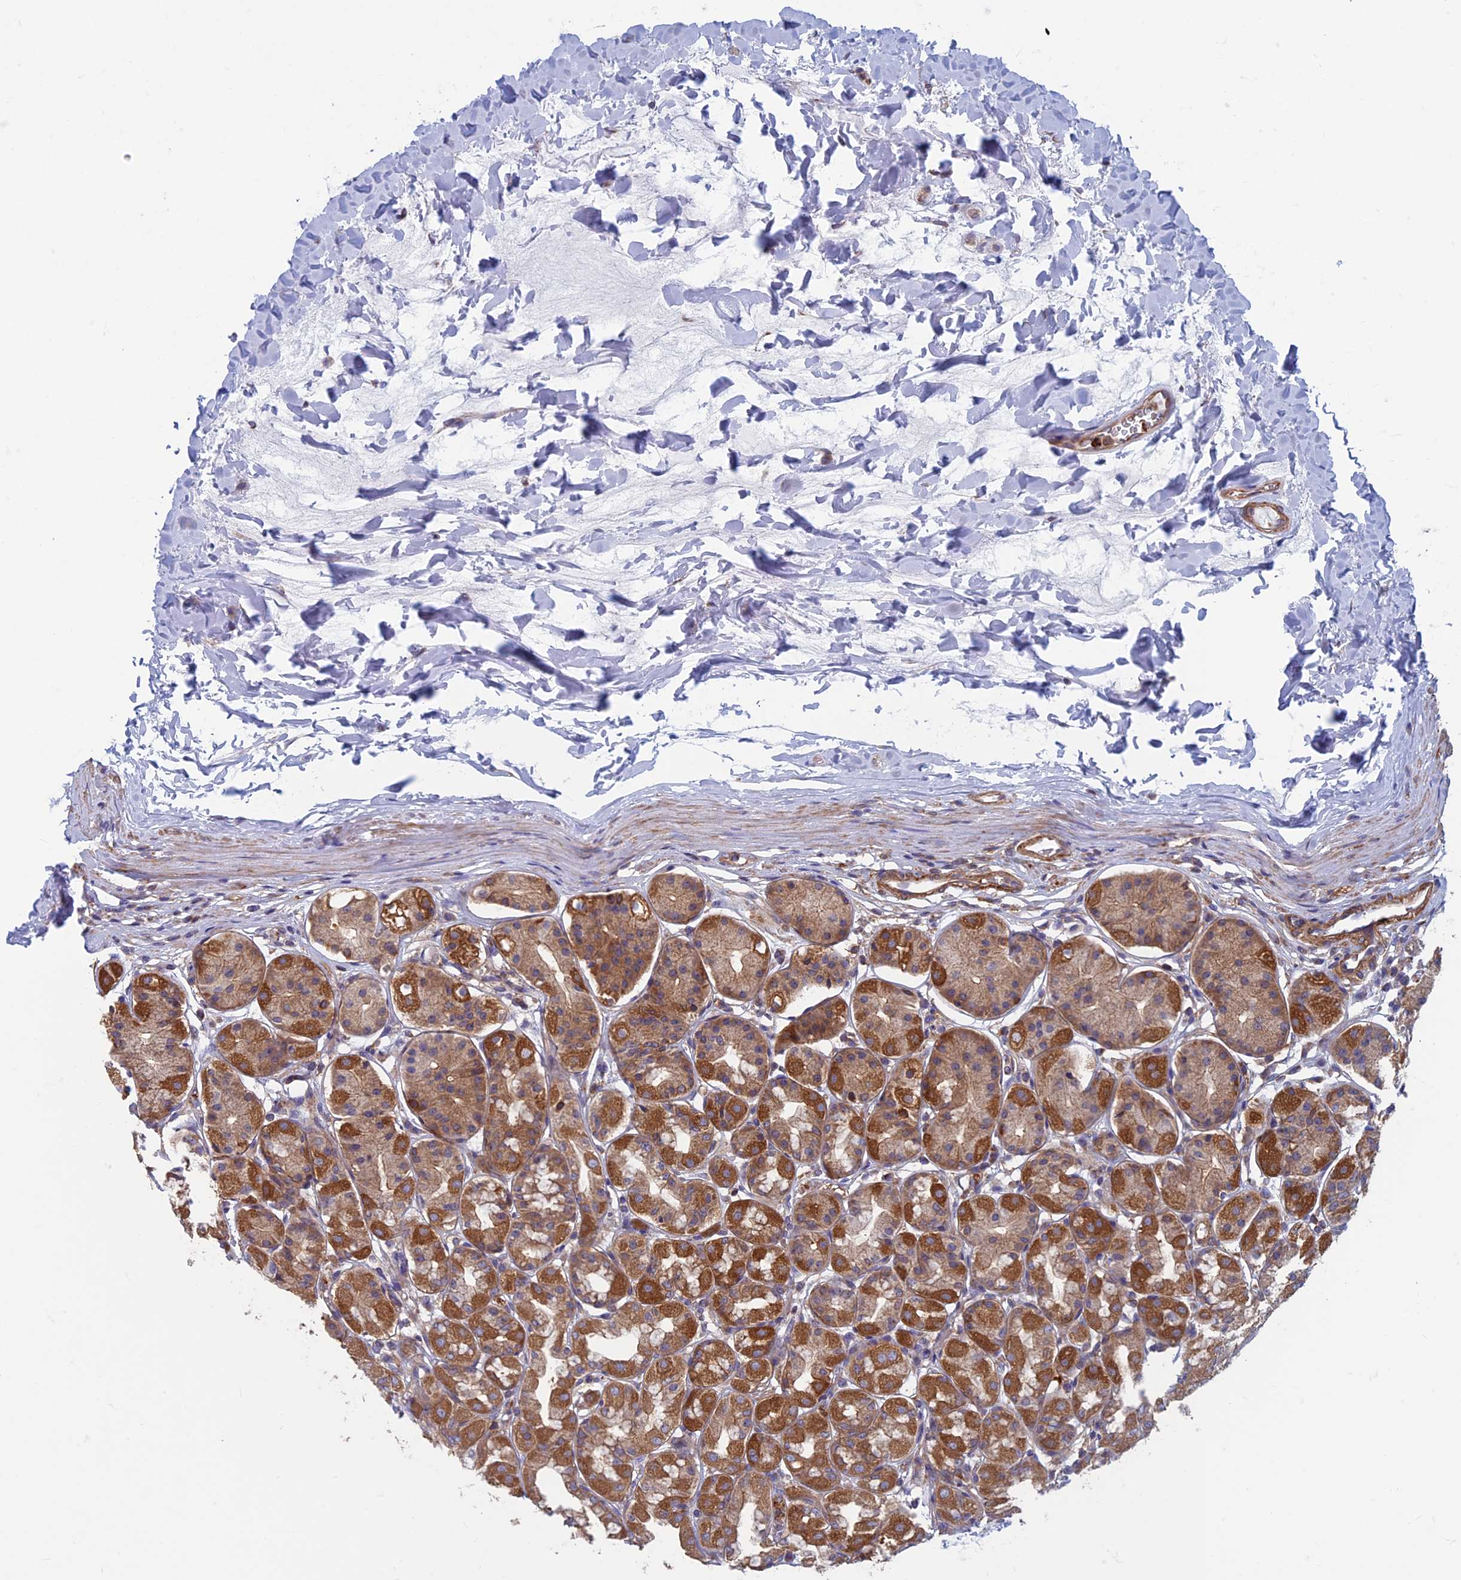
{"staining": {"intensity": "moderate", "quantity": "25%-75%", "location": "cytoplasmic/membranous"}, "tissue": "stomach", "cell_type": "Glandular cells", "image_type": "normal", "snomed": [{"axis": "morphology", "description": "Normal tissue, NOS"}, {"axis": "topography", "description": "Stomach"}, {"axis": "topography", "description": "Stomach, lower"}], "caption": "This micrograph demonstrates IHC staining of normal human stomach, with medium moderate cytoplasmic/membranous expression in about 25%-75% of glandular cells.", "gene": "DNM1L", "patient": {"sex": "female", "age": 56}}